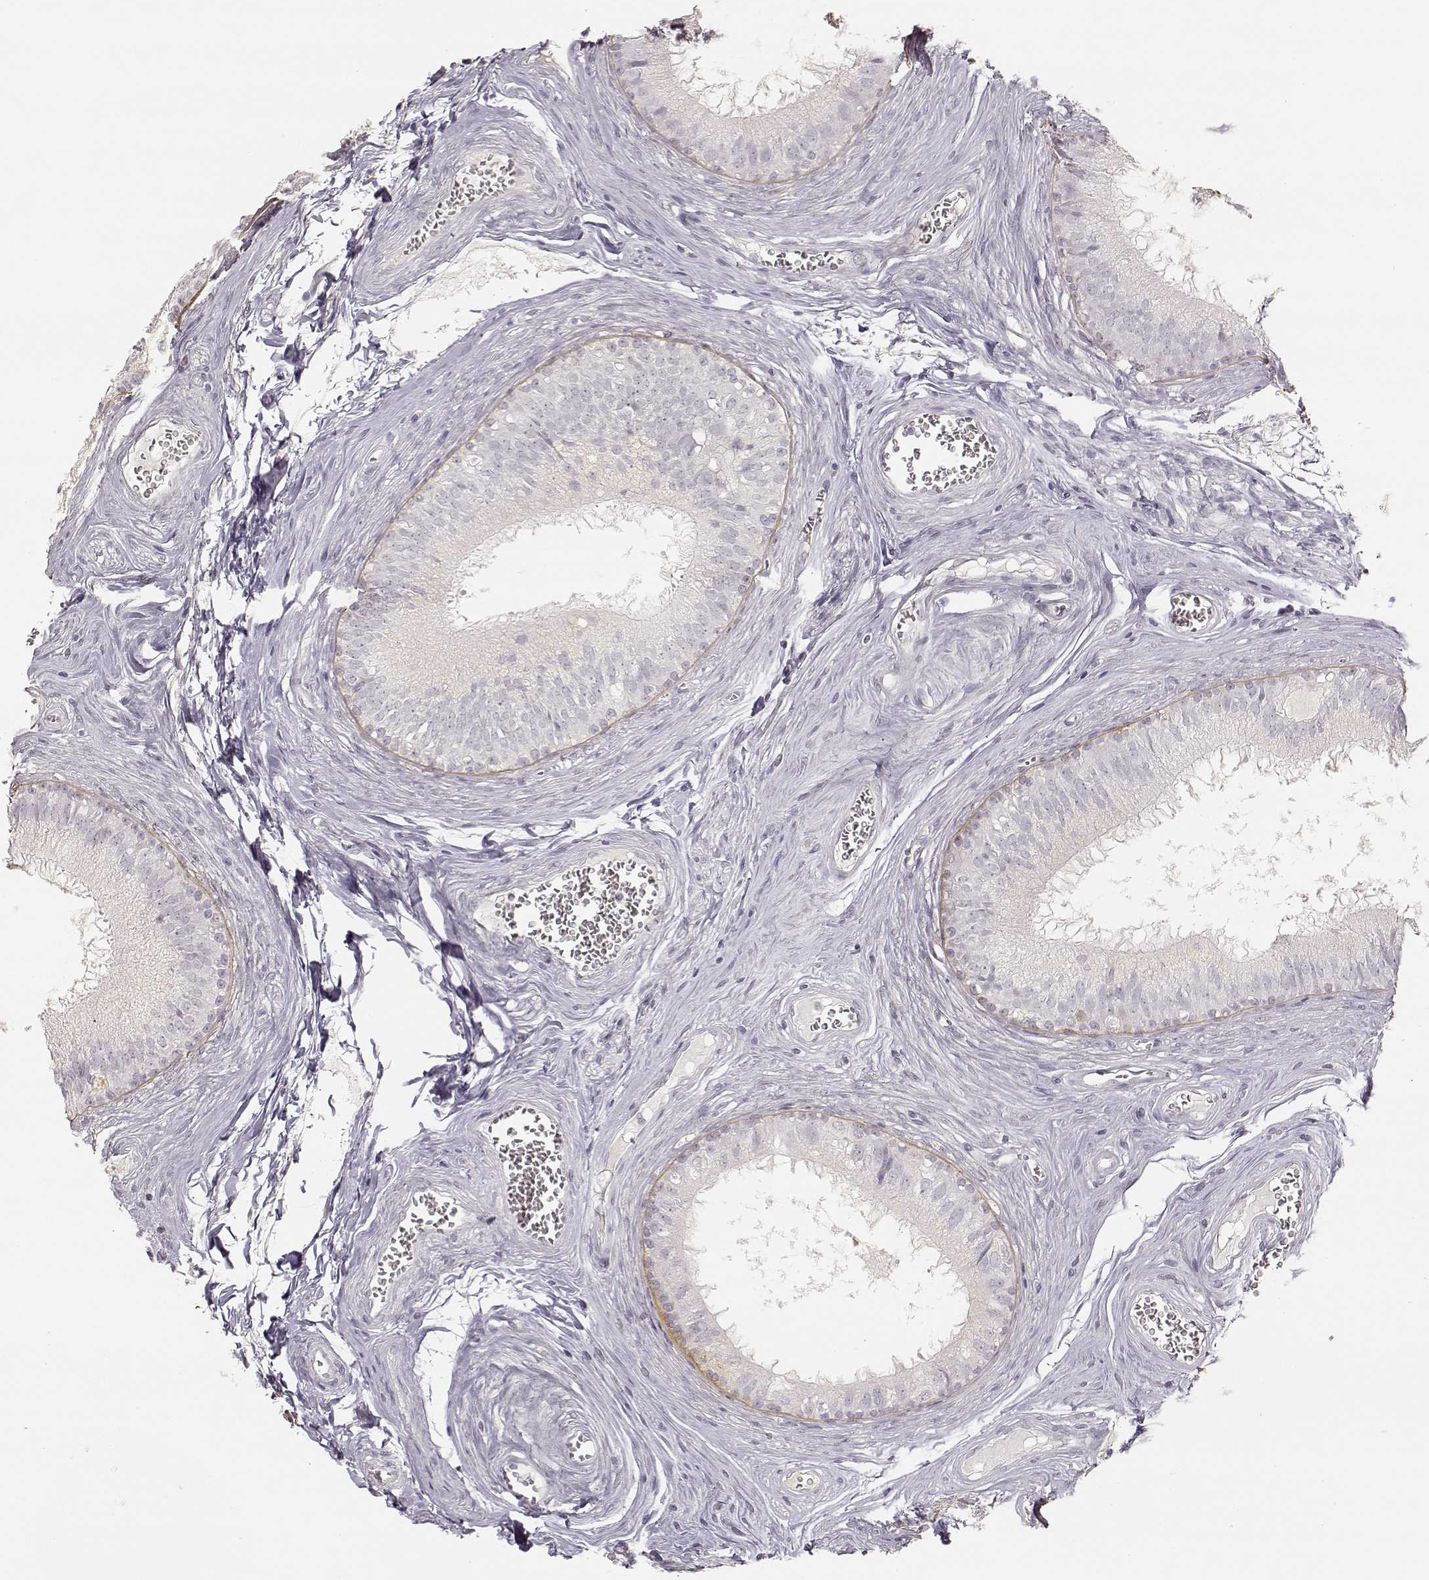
{"staining": {"intensity": "negative", "quantity": "none", "location": "none"}, "tissue": "epididymis", "cell_type": "Glandular cells", "image_type": "normal", "snomed": [{"axis": "morphology", "description": "Normal tissue, NOS"}, {"axis": "topography", "description": "Epididymis"}], "caption": "IHC of normal human epididymis reveals no positivity in glandular cells. Brightfield microscopy of immunohistochemistry (IHC) stained with DAB (3,3'-diaminobenzidine) (brown) and hematoxylin (blue), captured at high magnification.", "gene": "LAMC2", "patient": {"sex": "male", "age": 37}}